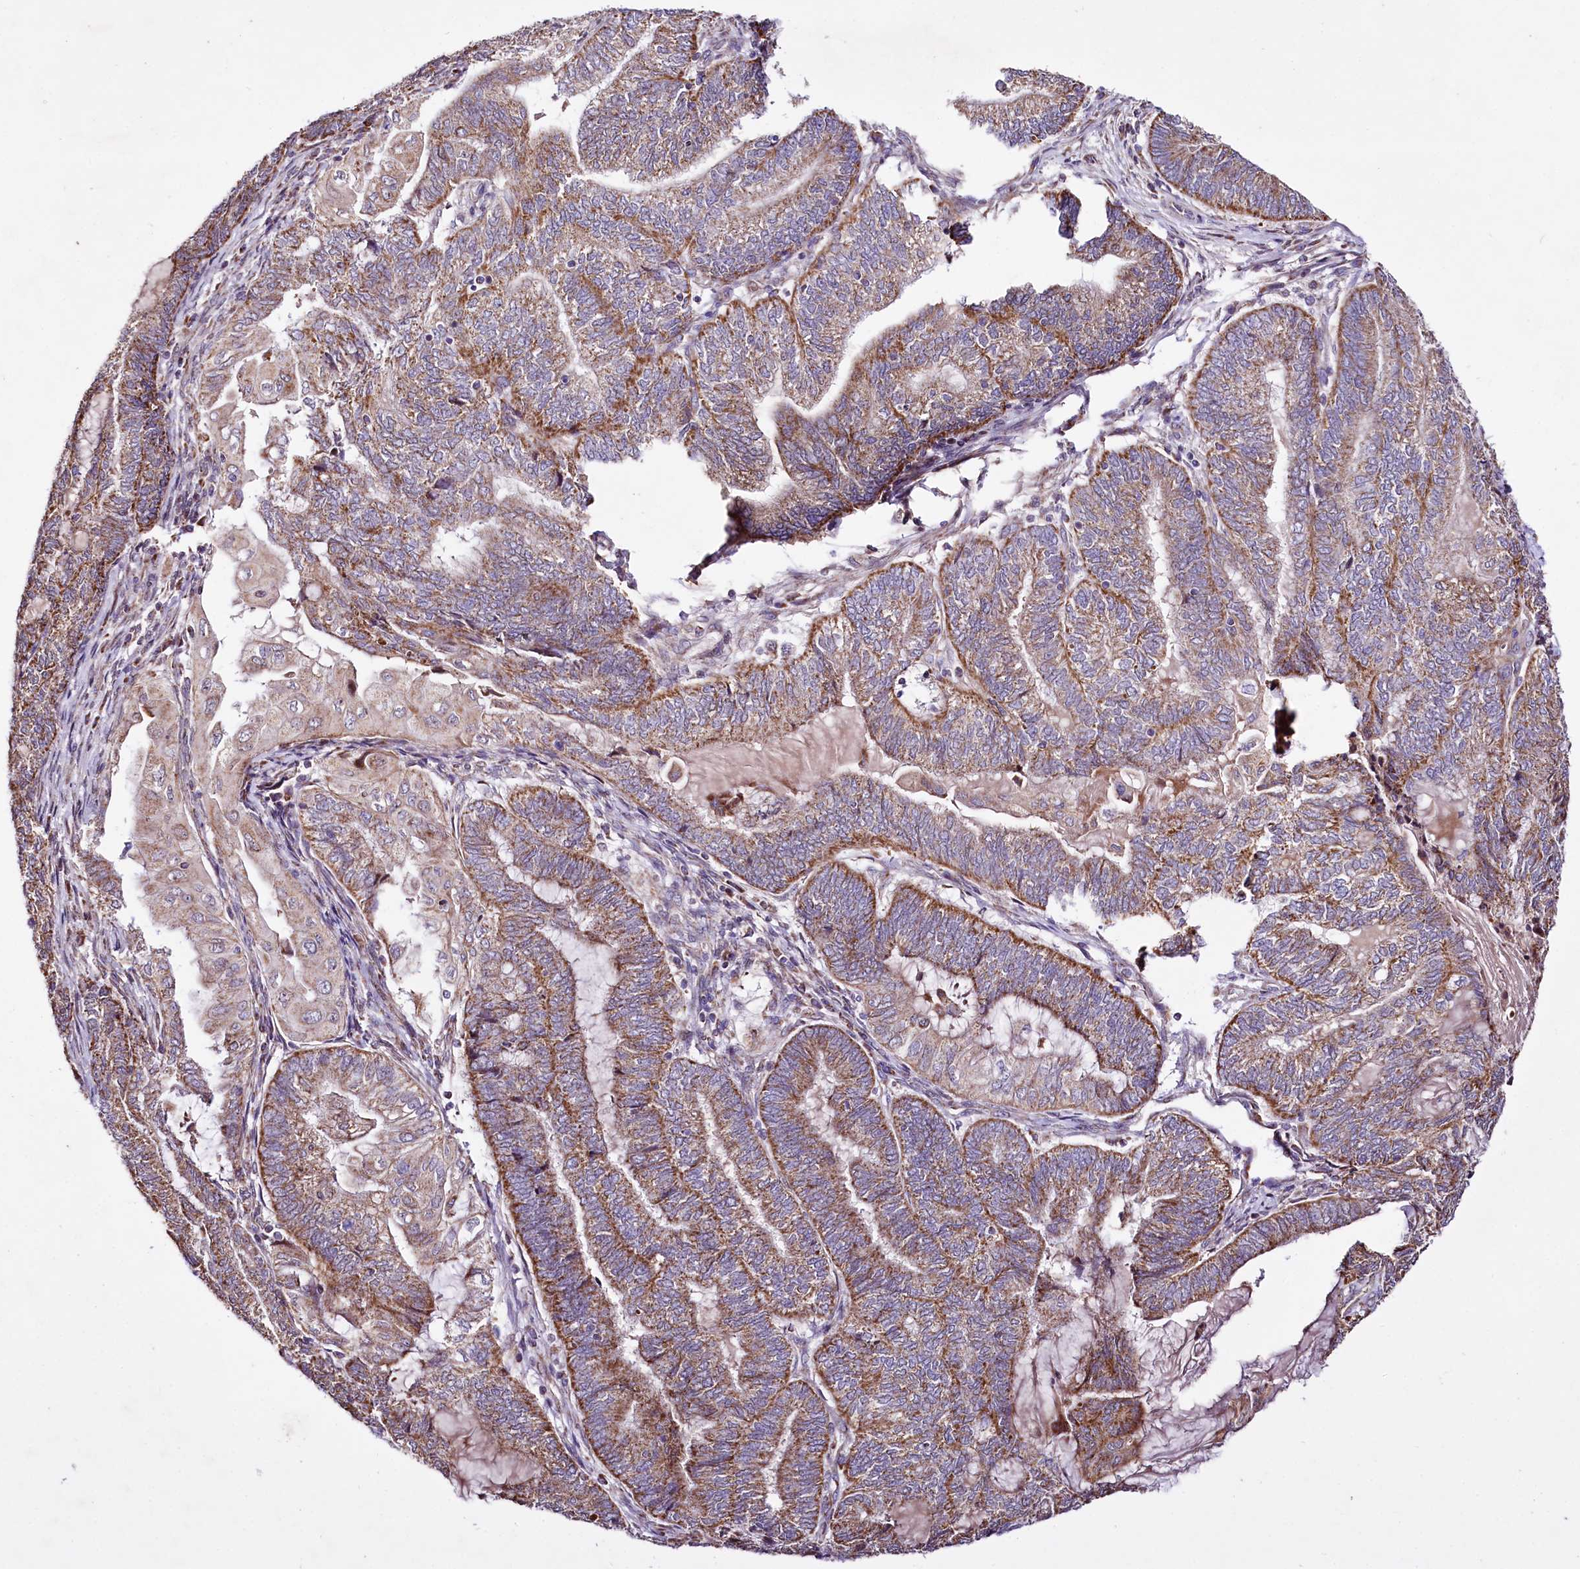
{"staining": {"intensity": "moderate", "quantity": ">75%", "location": "cytoplasmic/membranous"}, "tissue": "endometrial cancer", "cell_type": "Tumor cells", "image_type": "cancer", "snomed": [{"axis": "morphology", "description": "Adenocarcinoma, NOS"}, {"axis": "topography", "description": "Uterus"}, {"axis": "topography", "description": "Endometrium"}], "caption": "Endometrial cancer stained with DAB (3,3'-diaminobenzidine) immunohistochemistry (IHC) displays medium levels of moderate cytoplasmic/membranous expression in about >75% of tumor cells. (DAB IHC, brown staining for protein, blue staining for nuclei).", "gene": "ST7", "patient": {"sex": "female", "age": 70}}